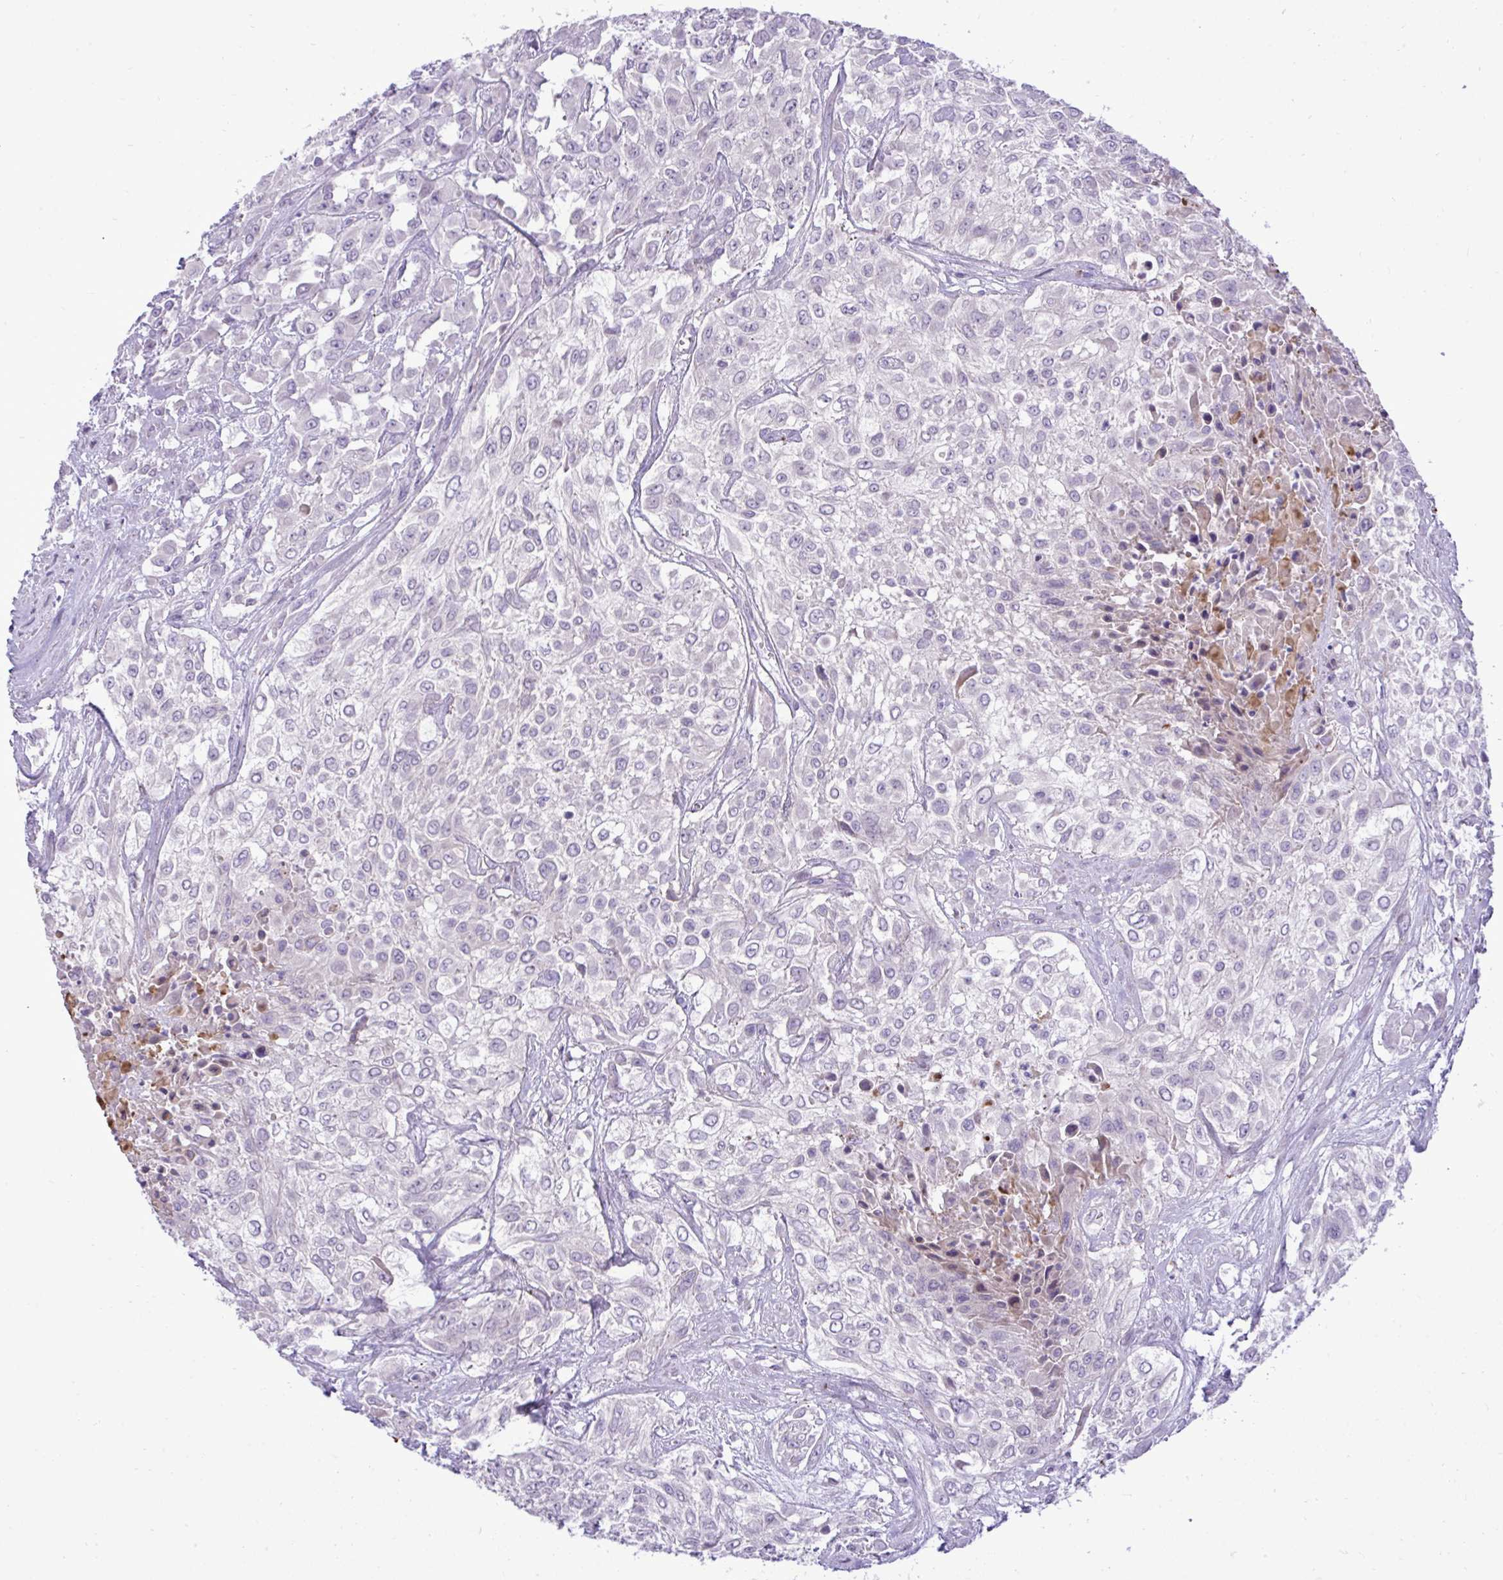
{"staining": {"intensity": "negative", "quantity": "none", "location": "none"}, "tissue": "urothelial cancer", "cell_type": "Tumor cells", "image_type": "cancer", "snomed": [{"axis": "morphology", "description": "Urothelial carcinoma, High grade"}, {"axis": "topography", "description": "Urinary bladder"}], "caption": "Immunohistochemistry (IHC) micrograph of neoplastic tissue: urothelial cancer stained with DAB (3,3'-diaminobenzidine) shows no significant protein staining in tumor cells. Brightfield microscopy of immunohistochemistry stained with DAB (3,3'-diaminobenzidine) (brown) and hematoxylin (blue), captured at high magnification.", "gene": "SPAG1", "patient": {"sex": "male", "age": 57}}